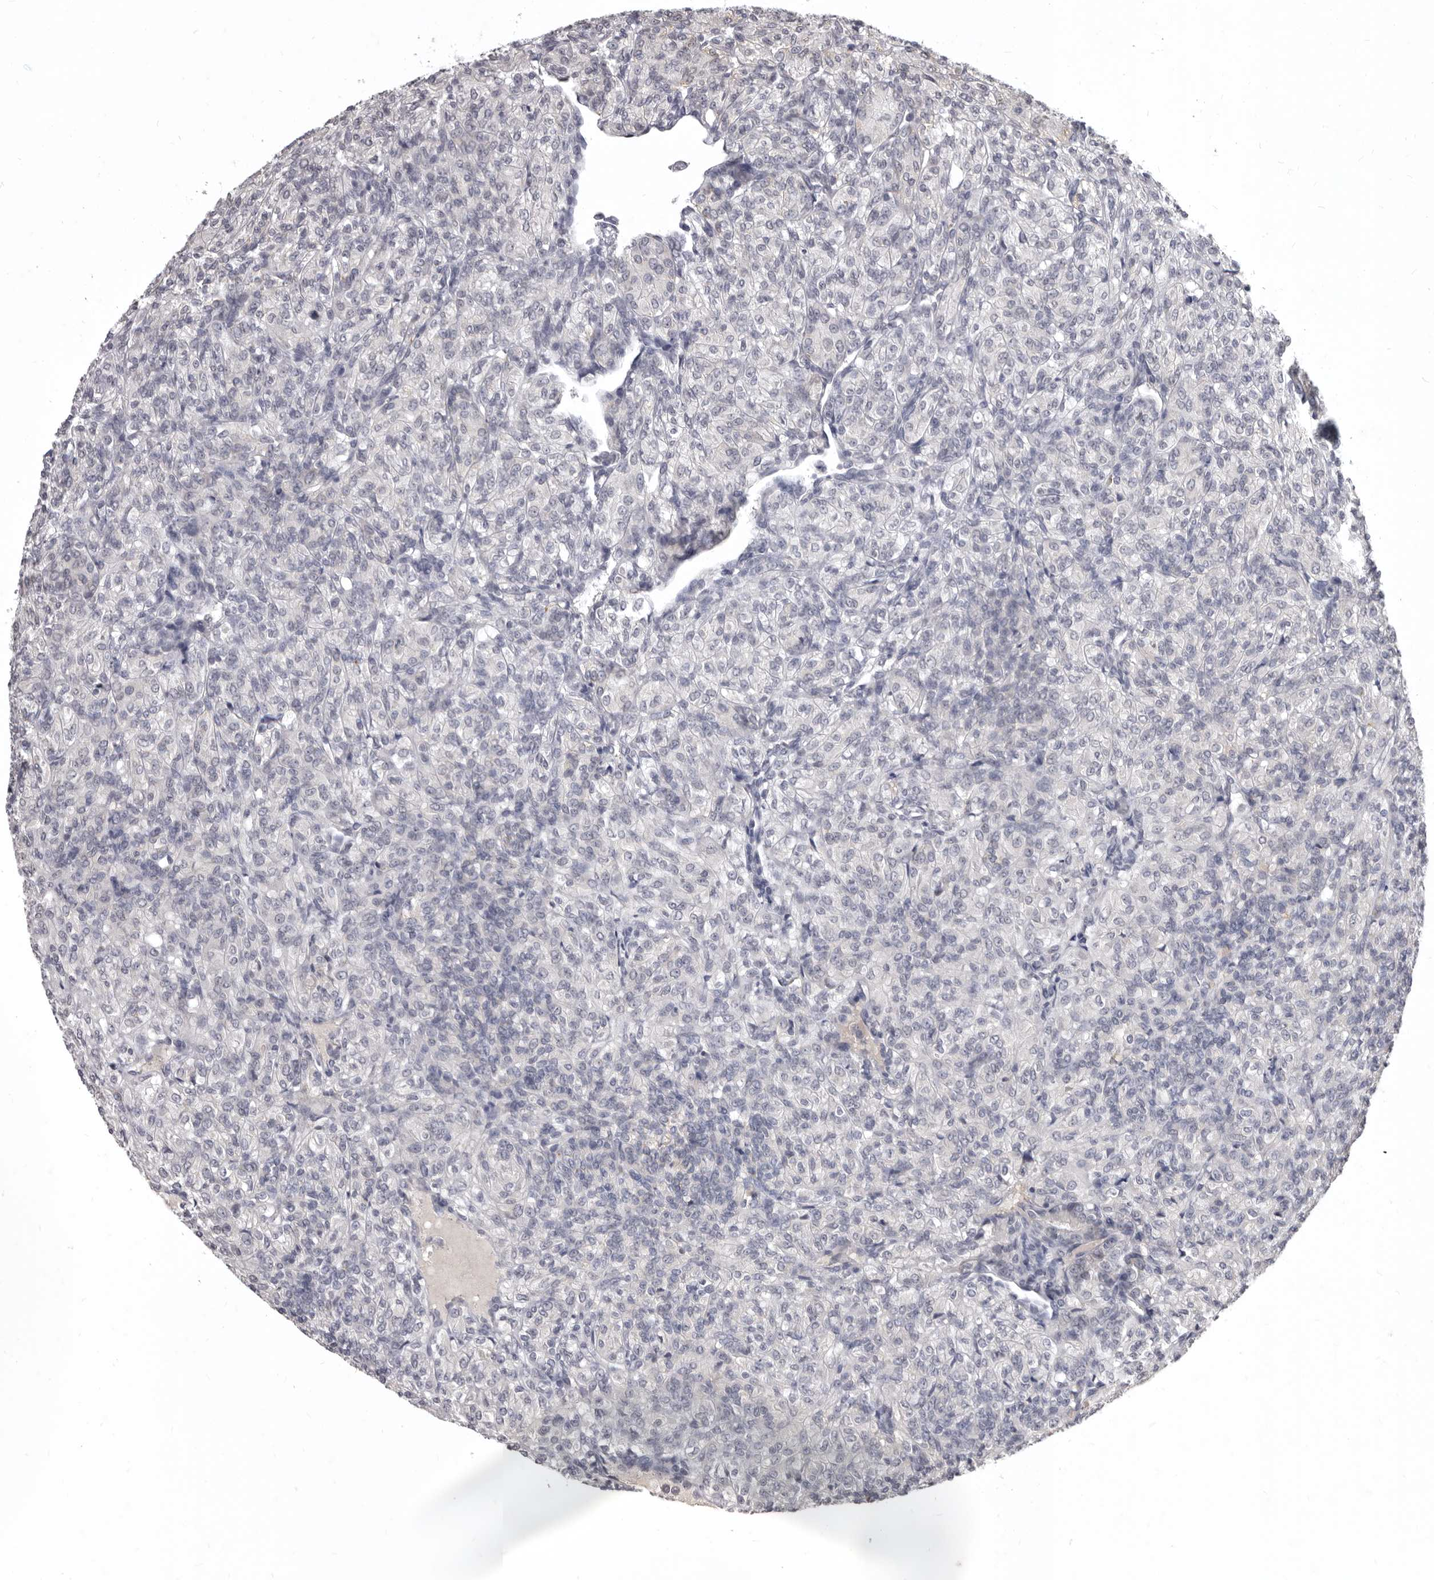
{"staining": {"intensity": "negative", "quantity": "none", "location": "none"}, "tissue": "renal cancer", "cell_type": "Tumor cells", "image_type": "cancer", "snomed": [{"axis": "morphology", "description": "Adenocarcinoma, NOS"}, {"axis": "topography", "description": "Kidney"}], "caption": "Tumor cells are negative for brown protein staining in renal adenocarcinoma.", "gene": "SULT1E1", "patient": {"sex": "male", "age": 77}}